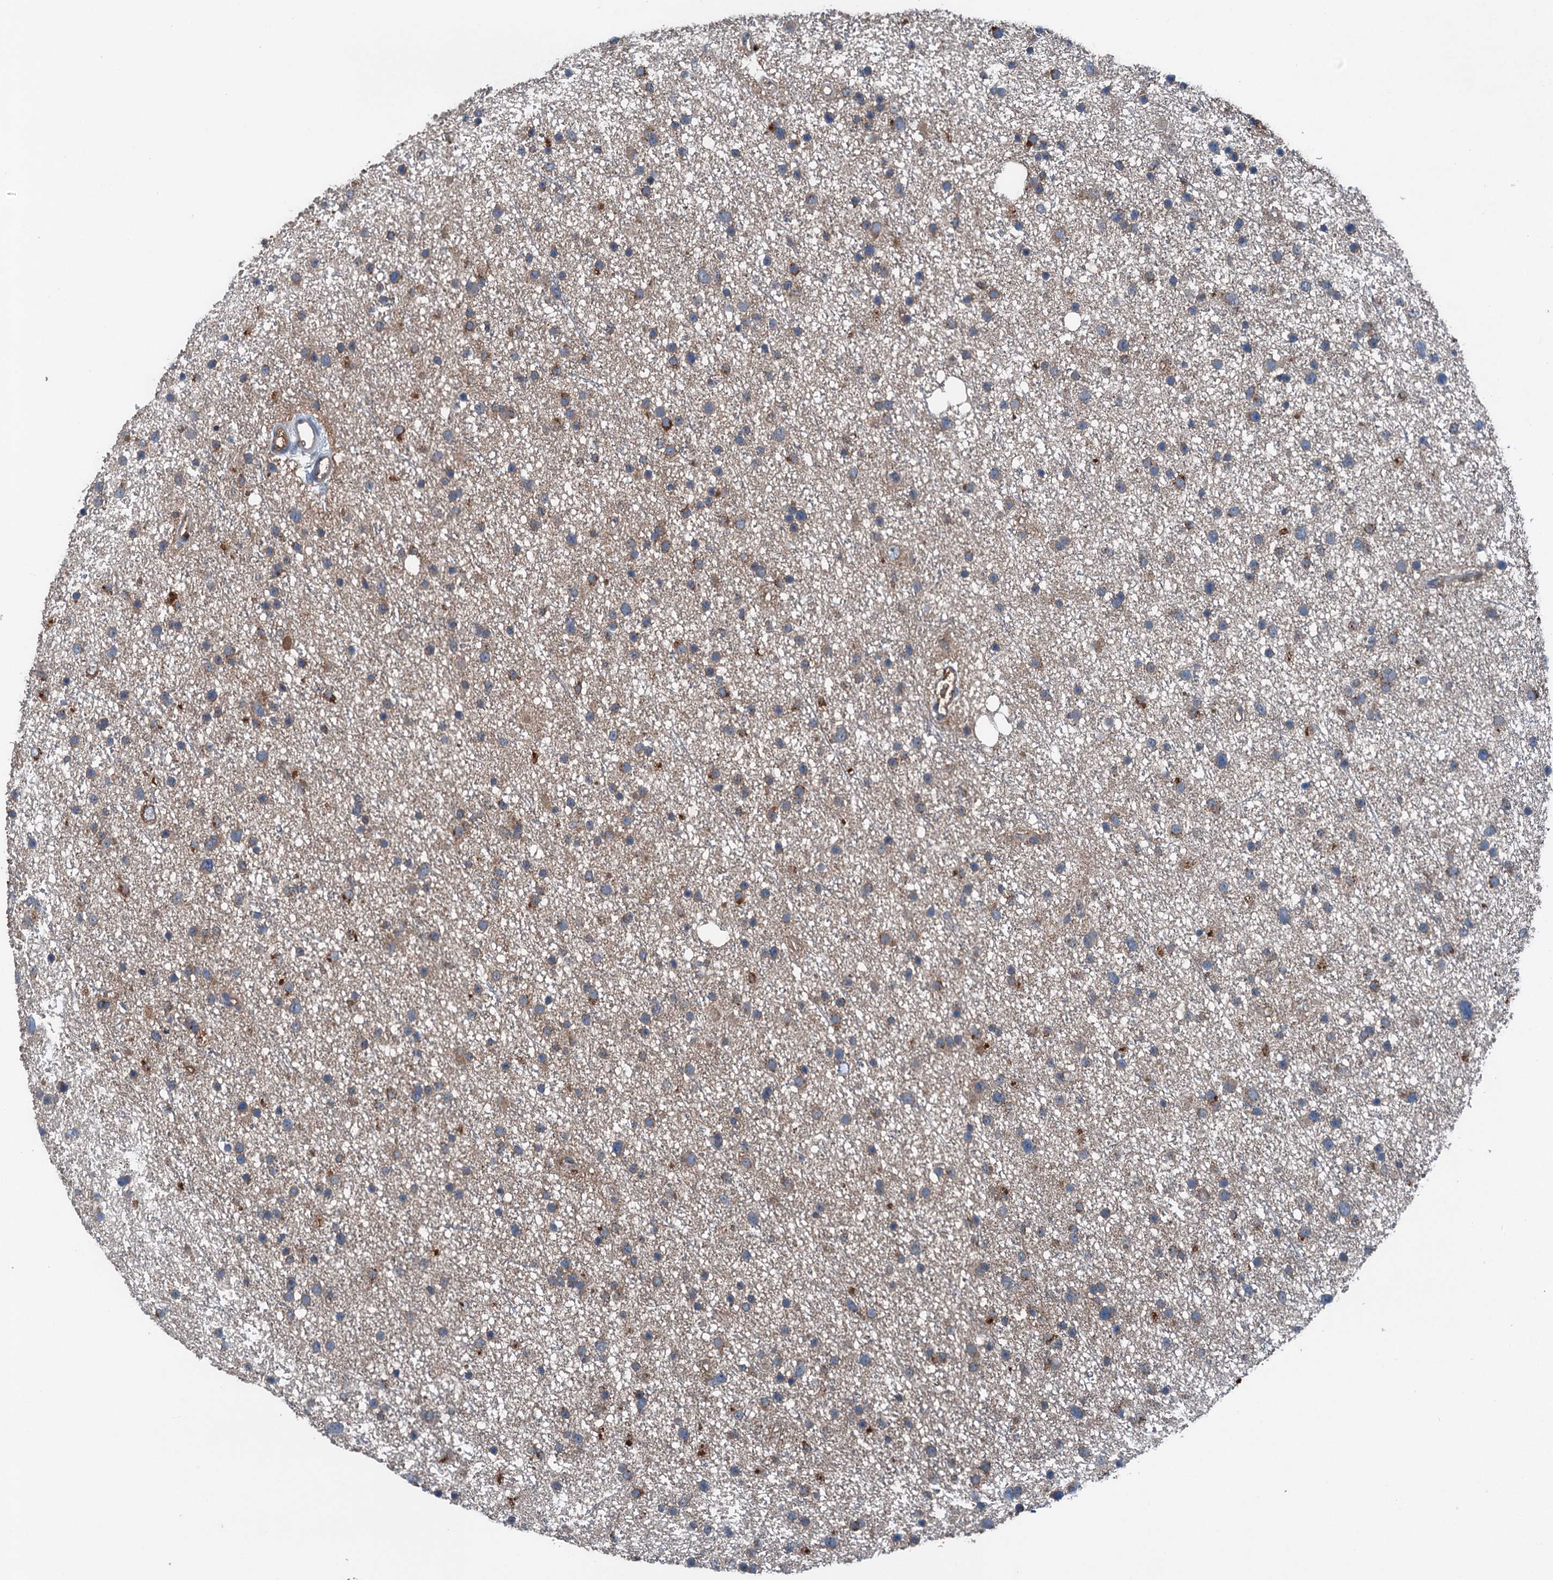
{"staining": {"intensity": "weak", "quantity": ">75%", "location": "cytoplasmic/membranous"}, "tissue": "glioma", "cell_type": "Tumor cells", "image_type": "cancer", "snomed": [{"axis": "morphology", "description": "Glioma, malignant, Low grade"}, {"axis": "topography", "description": "Cerebral cortex"}], "caption": "Approximately >75% of tumor cells in human glioma demonstrate weak cytoplasmic/membranous protein expression as visualized by brown immunohistochemical staining.", "gene": "PDSS1", "patient": {"sex": "female", "age": 39}}